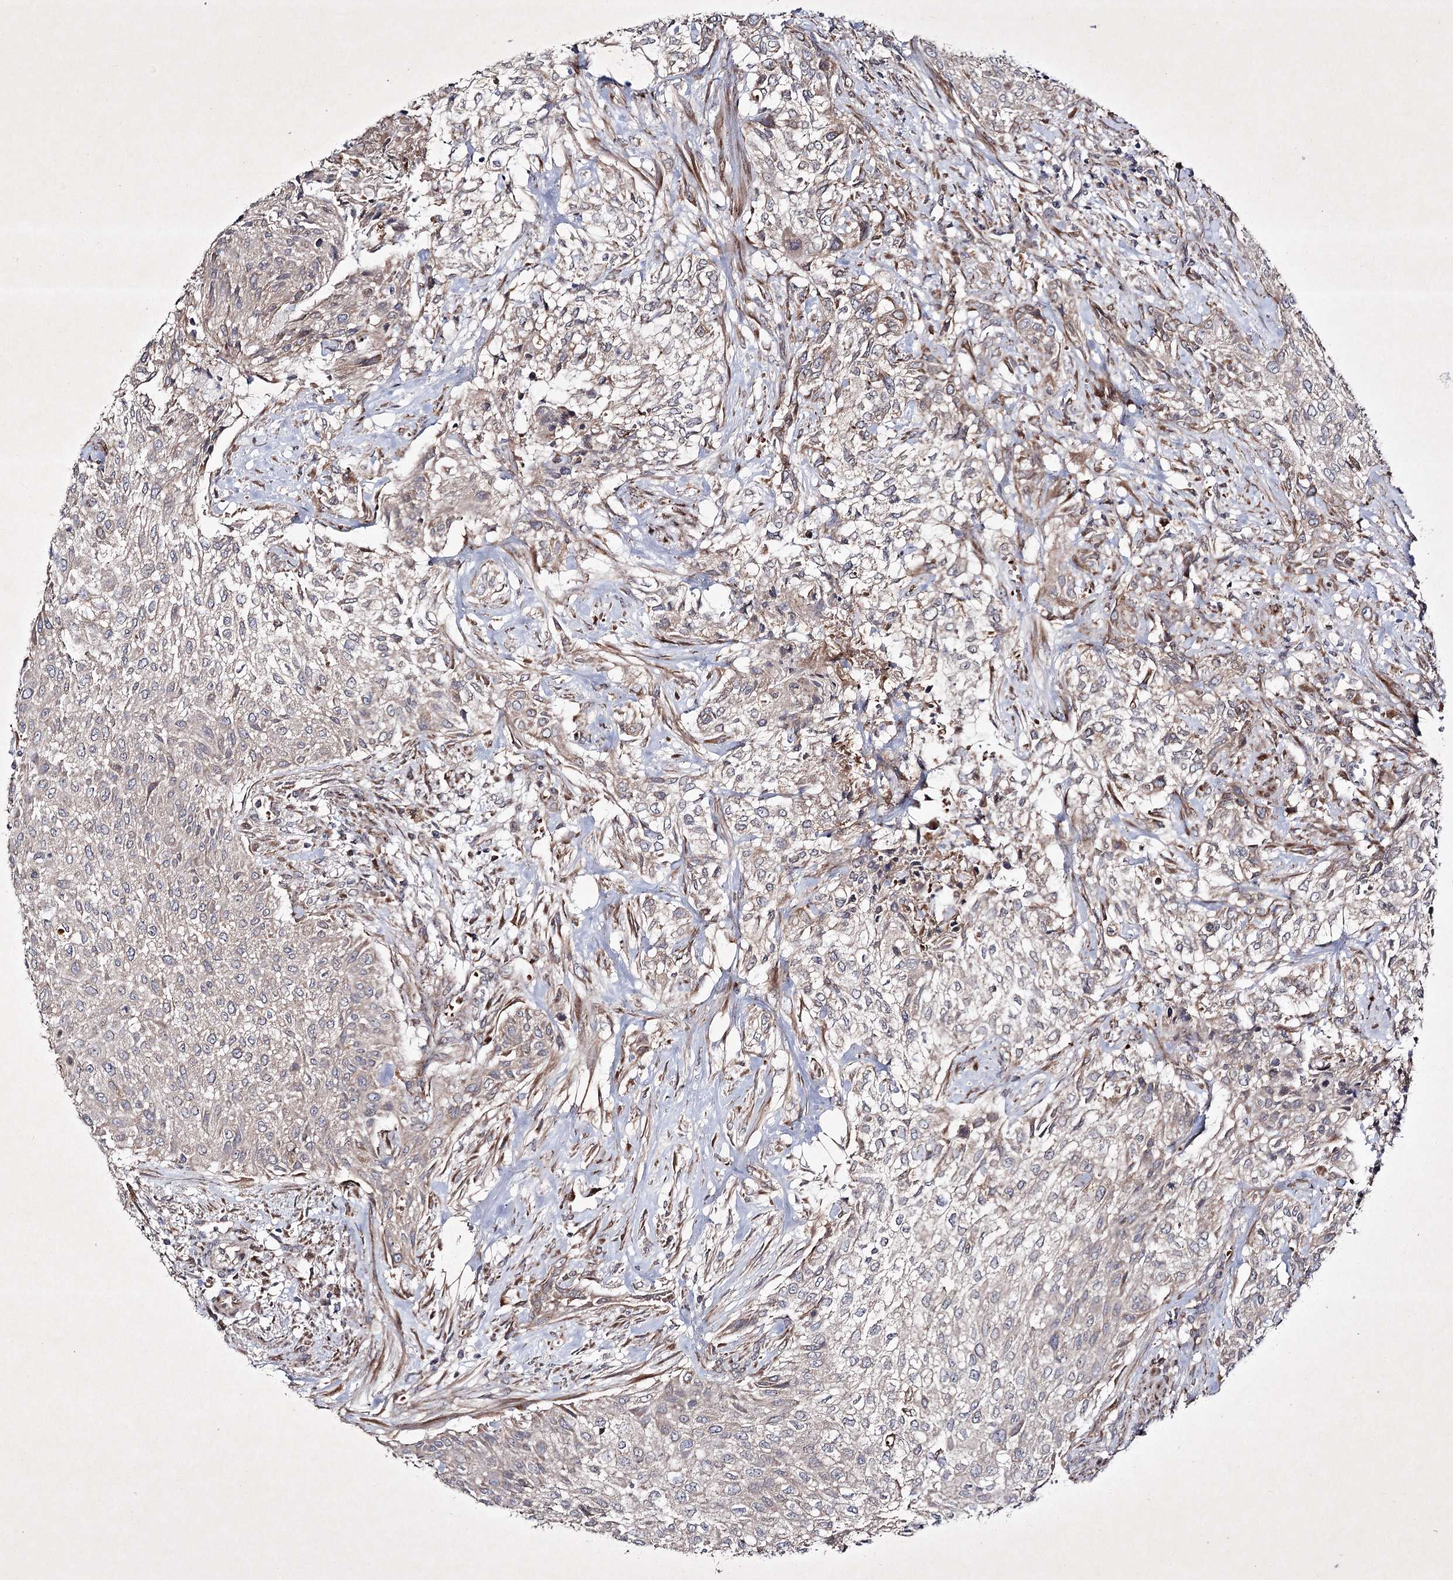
{"staining": {"intensity": "weak", "quantity": "25%-75%", "location": "cytoplasmic/membranous"}, "tissue": "urothelial cancer", "cell_type": "Tumor cells", "image_type": "cancer", "snomed": [{"axis": "morphology", "description": "Normal tissue, NOS"}, {"axis": "morphology", "description": "Urothelial carcinoma, NOS"}, {"axis": "topography", "description": "Urinary bladder"}, {"axis": "topography", "description": "Peripheral nerve tissue"}], "caption": "This photomicrograph displays IHC staining of human transitional cell carcinoma, with low weak cytoplasmic/membranous staining in about 25%-75% of tumor cells.", "gene": "ALG9", "patient": {"sex": "male", "age": 35}}